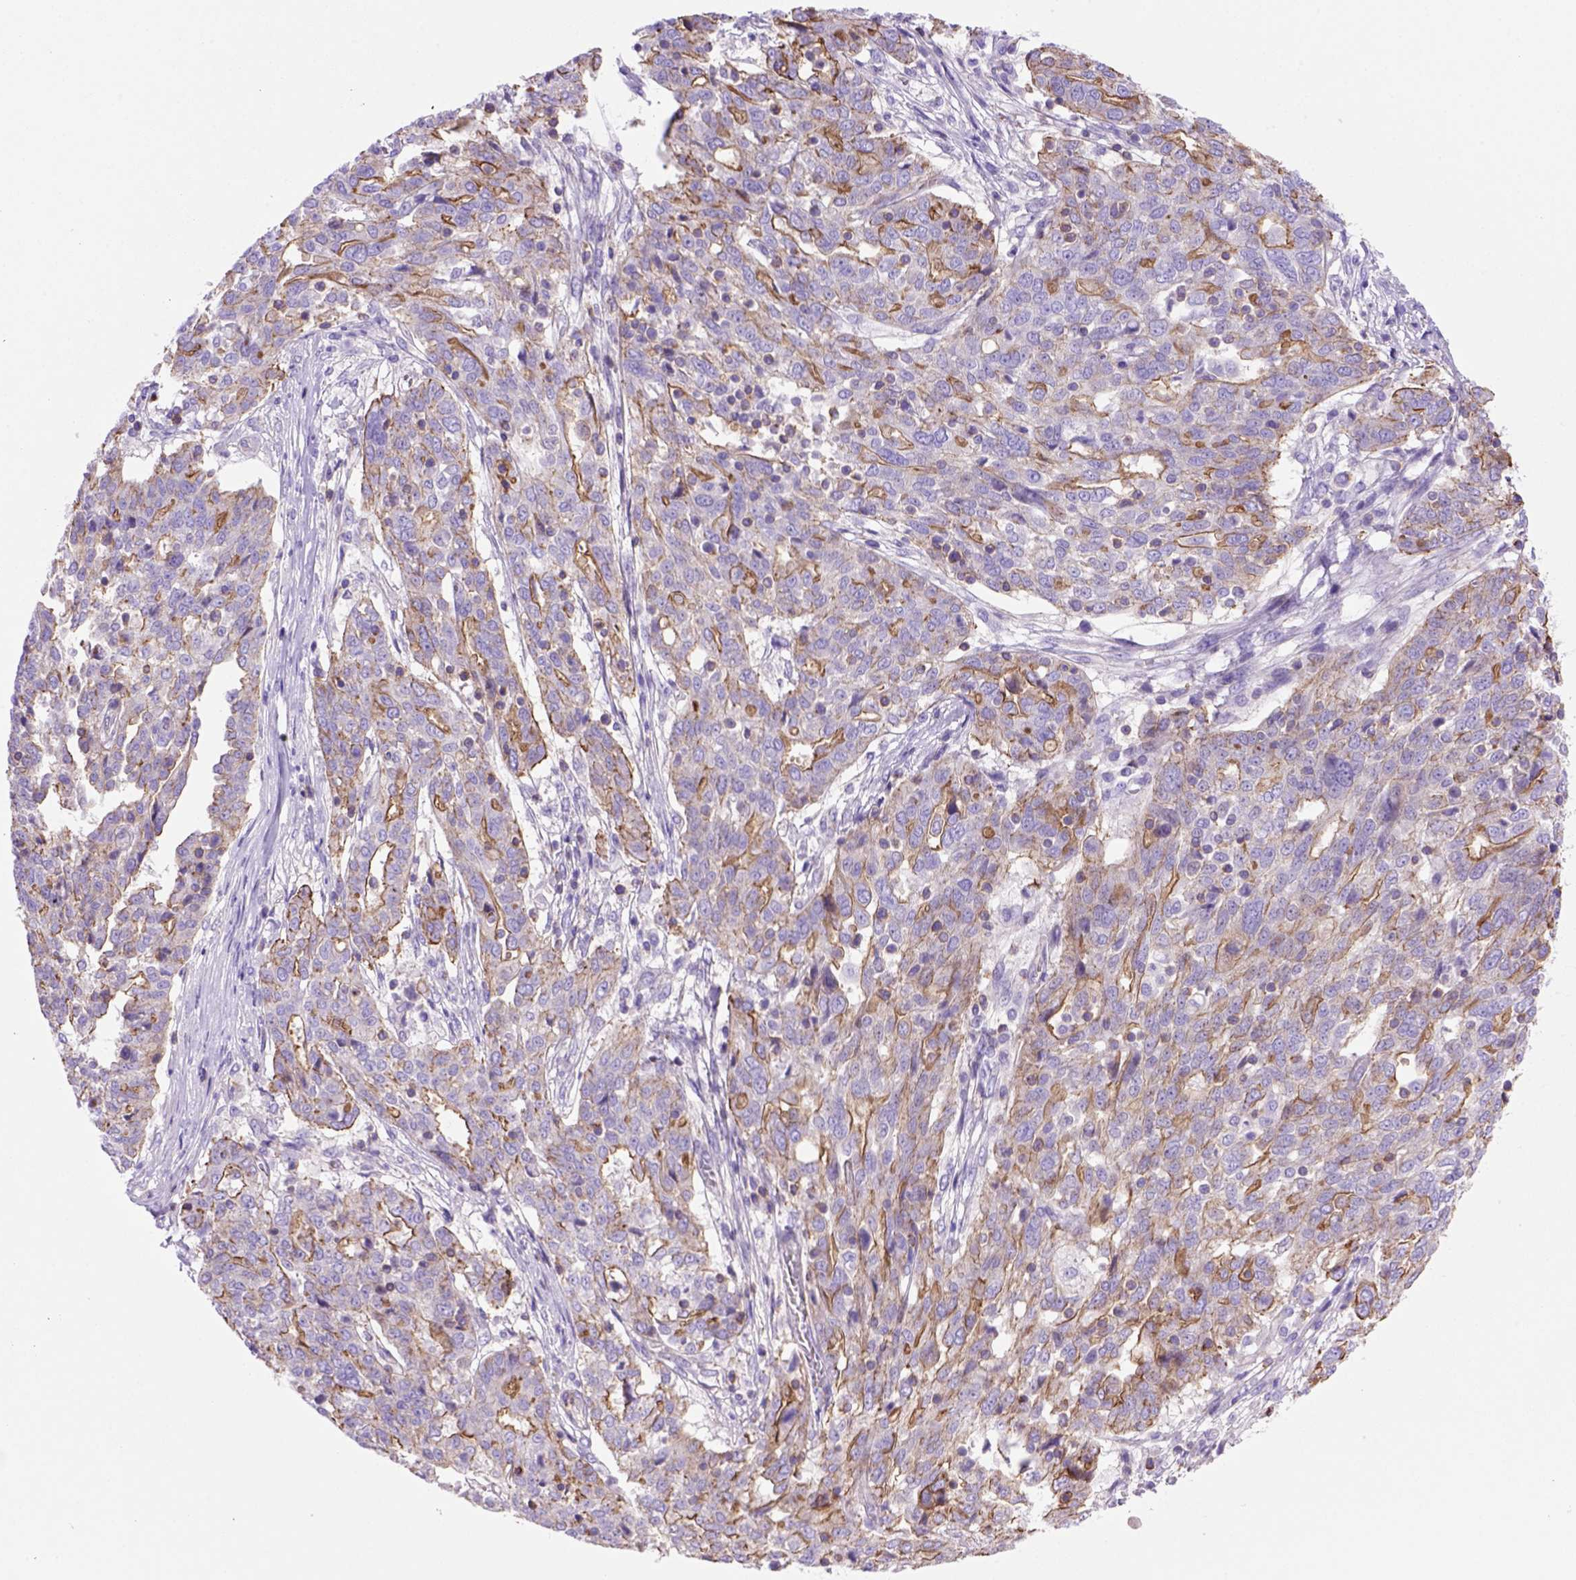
{"staining": {"intensity": "moderate", "quantity": ">75%", "location": "cytoplasmic/membranous"}, "tissue": "ovarian cancer", "cell_type": "Tumor cells", "image_type": "cancer", "snomed": [{"axis": "morphology", "description": "Cystadenocarcinoma, serous, NOS"}, {"axis": "topography", "description": "Ovary"}], "caption": "Human ovarian cancer (serous cystadenocarcinoma) stained with a brown dye reveals moderate cytoplasmic/membranous positive expression in about >75% of tumor cells.", "gene": "PEX12", "patient": {"sex": "female", "age": 67}}